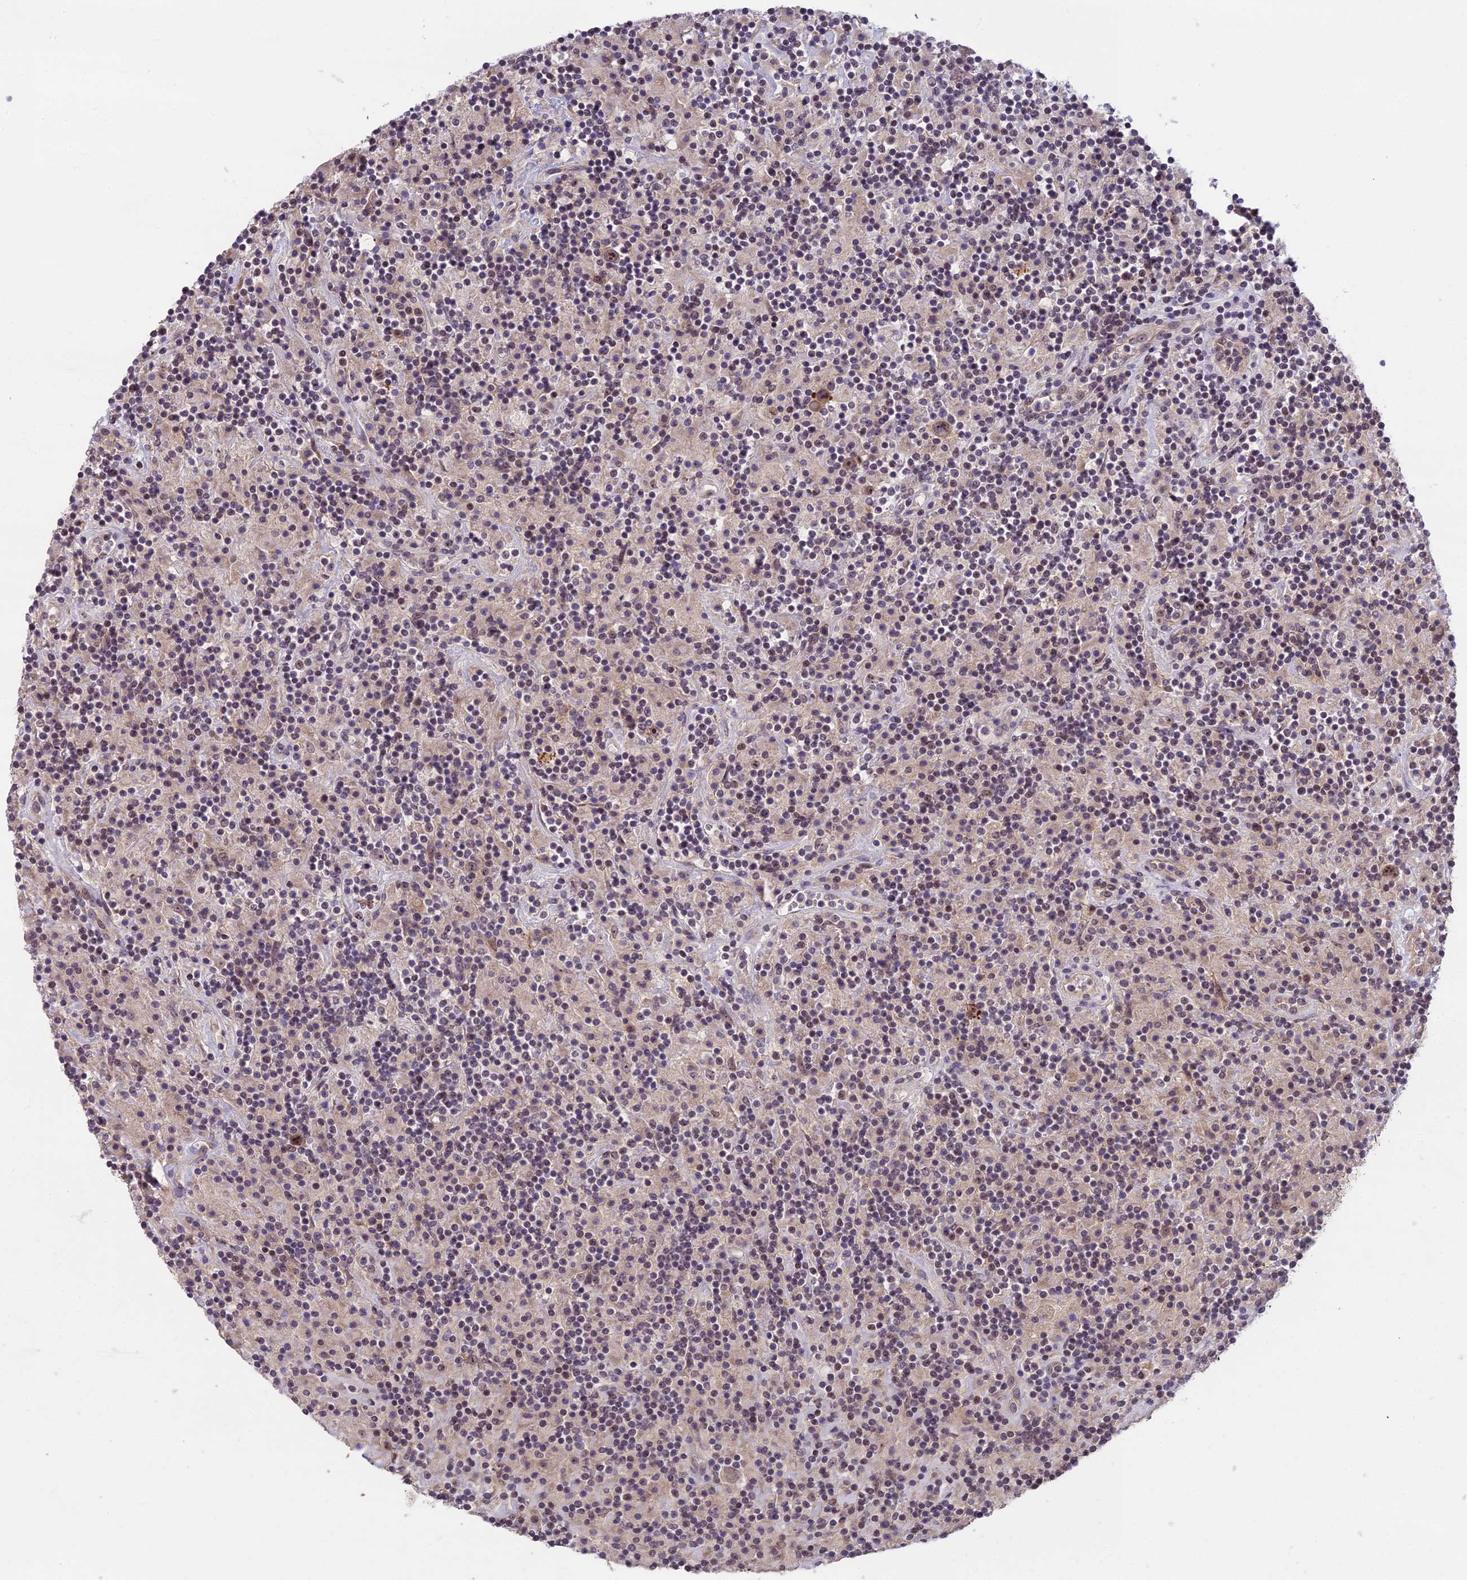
{"staining": {"intensity": "moderate", "quantity": ">75%", "location": "nuclear"}, "tissue": "lymphoma", "cell_type": "Tumor cells", "image_type": "cancer", "snomed": [{"axis": "morphology", "description": "Hodgkin's disease, NOS"}, {"axis": "topography", "description": "Lymph node"}], "caption": "Protein analysis of Hodgkin's disease tissue exhibits moderate nuclear expression in about >75% of tumor cells.", "gene": "ZNF333", "patient": {"sex": "male", "age": 70}}